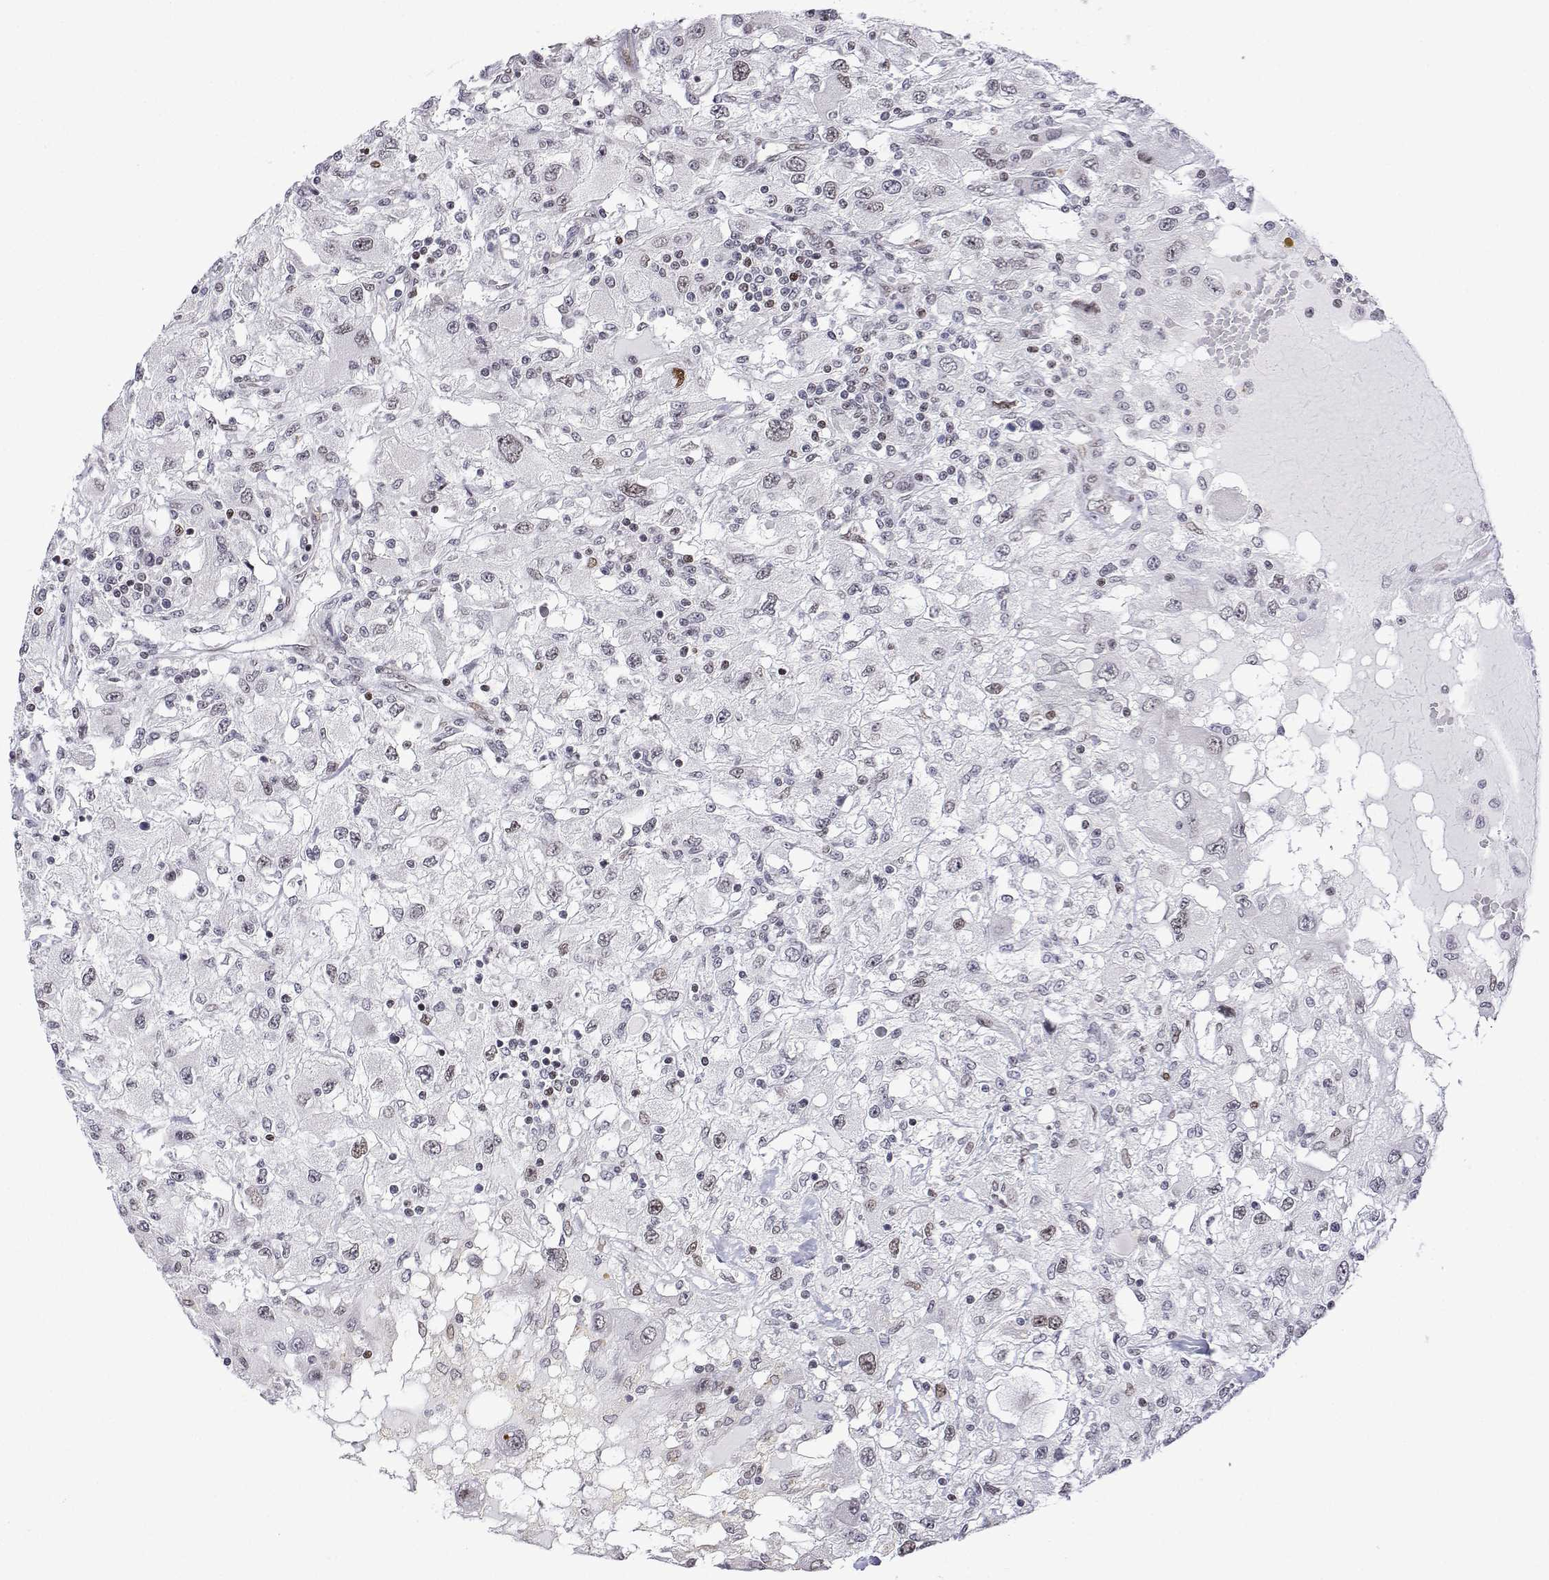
{"staining": {"intensity": "moderate", "quantity": "<25%", "location": "nuclear"}, "tissue": "renal cancer", "cell_type": "Tumor cells", "image_type": "cancer", "snomed": [{"axis": "morphology", "description": "Adenocarcinoma, NOS"}, {"axis": "topography", "description": "Kidney"}], "caption": "Immunohistochemistry photomicrograph of human renal cancer stained for a protein (brown), which exhibits low levels of moderate nuclear staining in about <25% of tumor cells.", "gene": "XPC", "patient": {"sex": "female", "age": 67}}